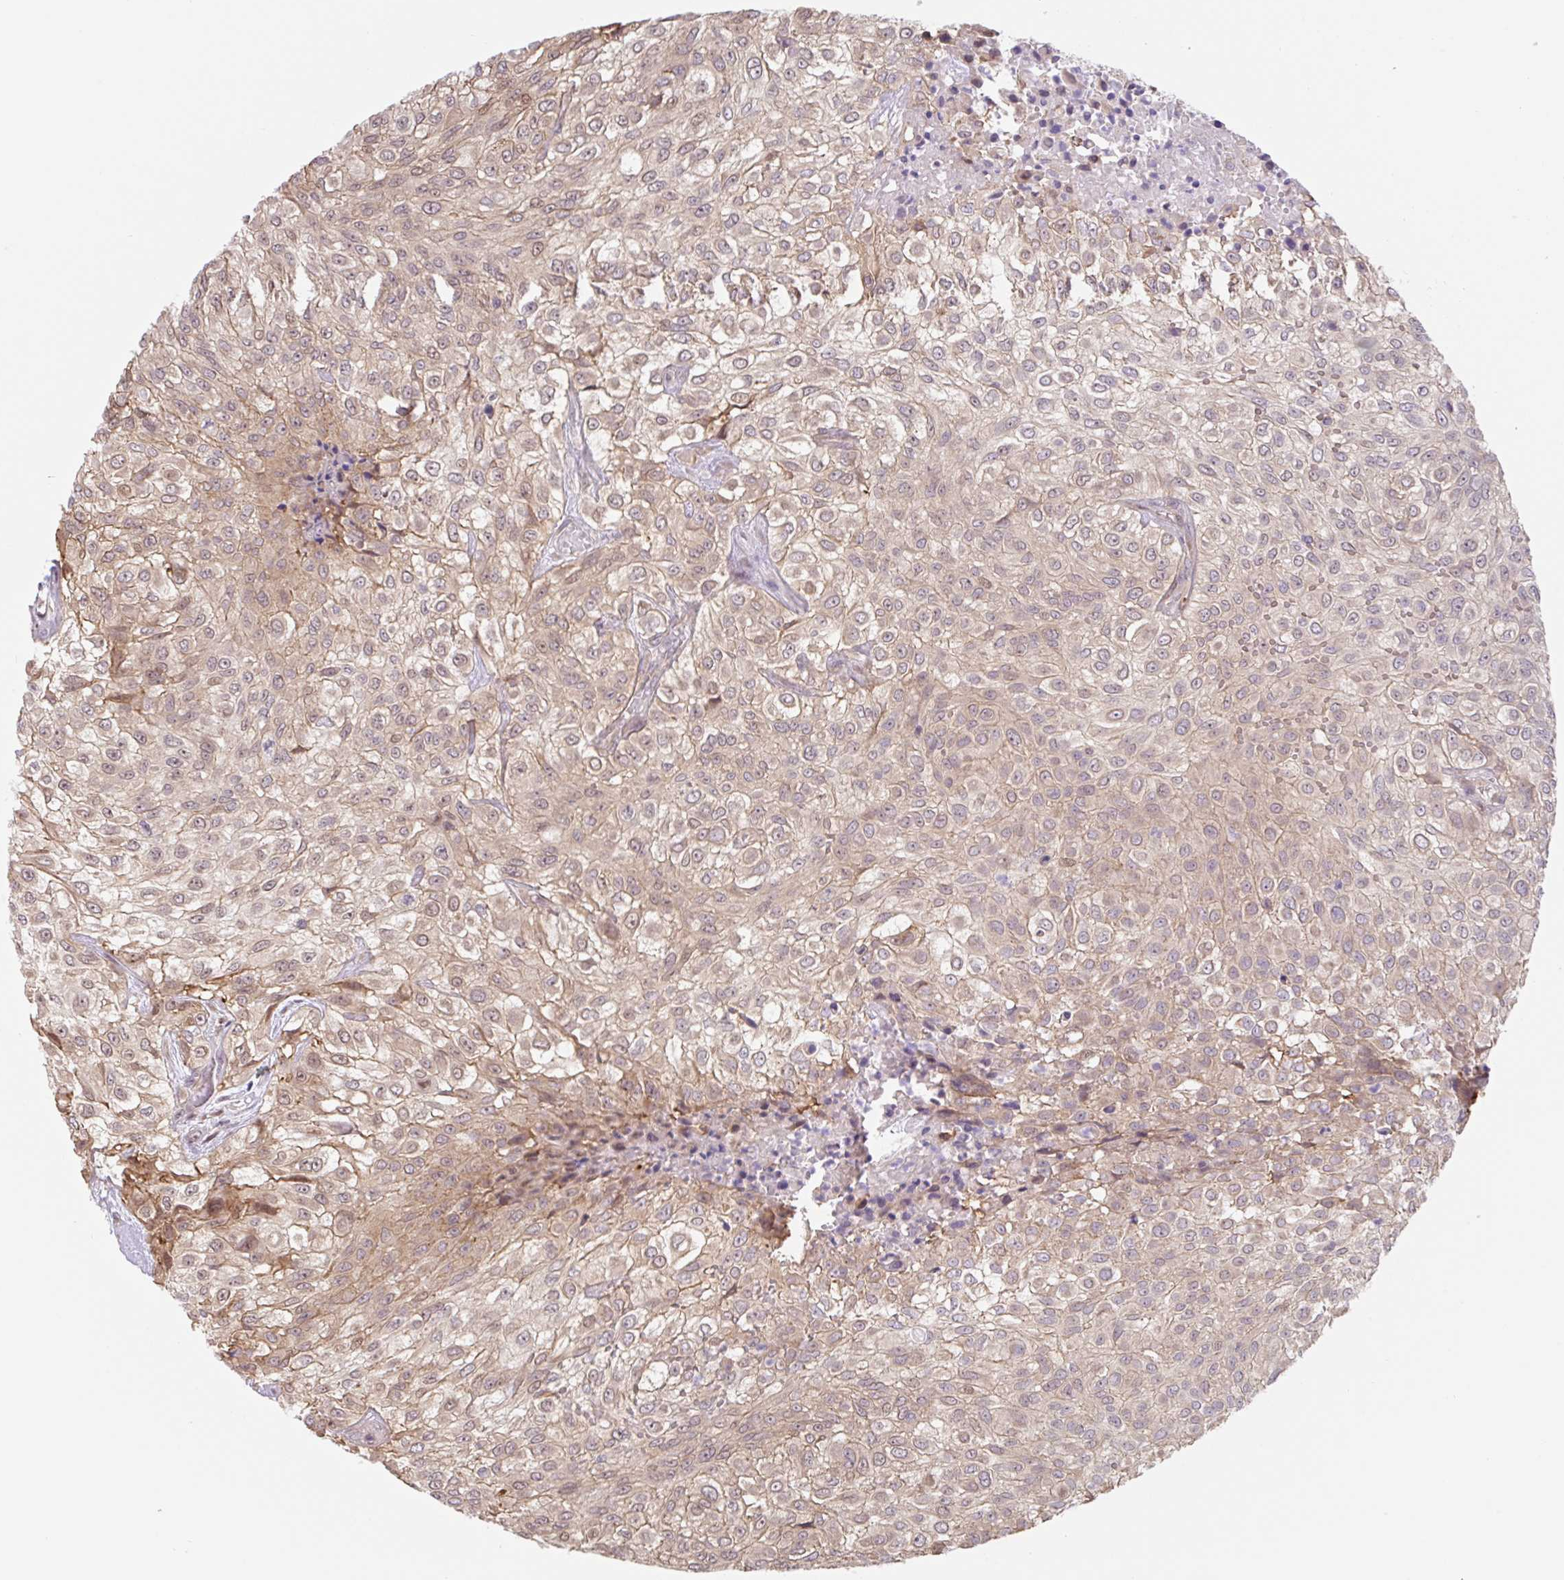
{"staining": {"intensity": "weak", "quantity": ">75%", "location": "cytoplasmic/membranous,nuclear"}, "tissue": "urothelial cancer", "cell_type": "Tumor cells", "image_type": "cancer", "snomed": [{"axis": "morphology", "description": "Urothelial carcinoma, High grade"}, {"axis": "topography", "description": "Urinary bladder"}], "caption": "Protein expression analysis of urothelial carcinoma (high-grade) reveals weak cytoplasmic/membranous and nuclear staining in approximately >75% of tumor cells.", "gene": "TBPL2", "patient": {"sex": "male", "age": 56}}